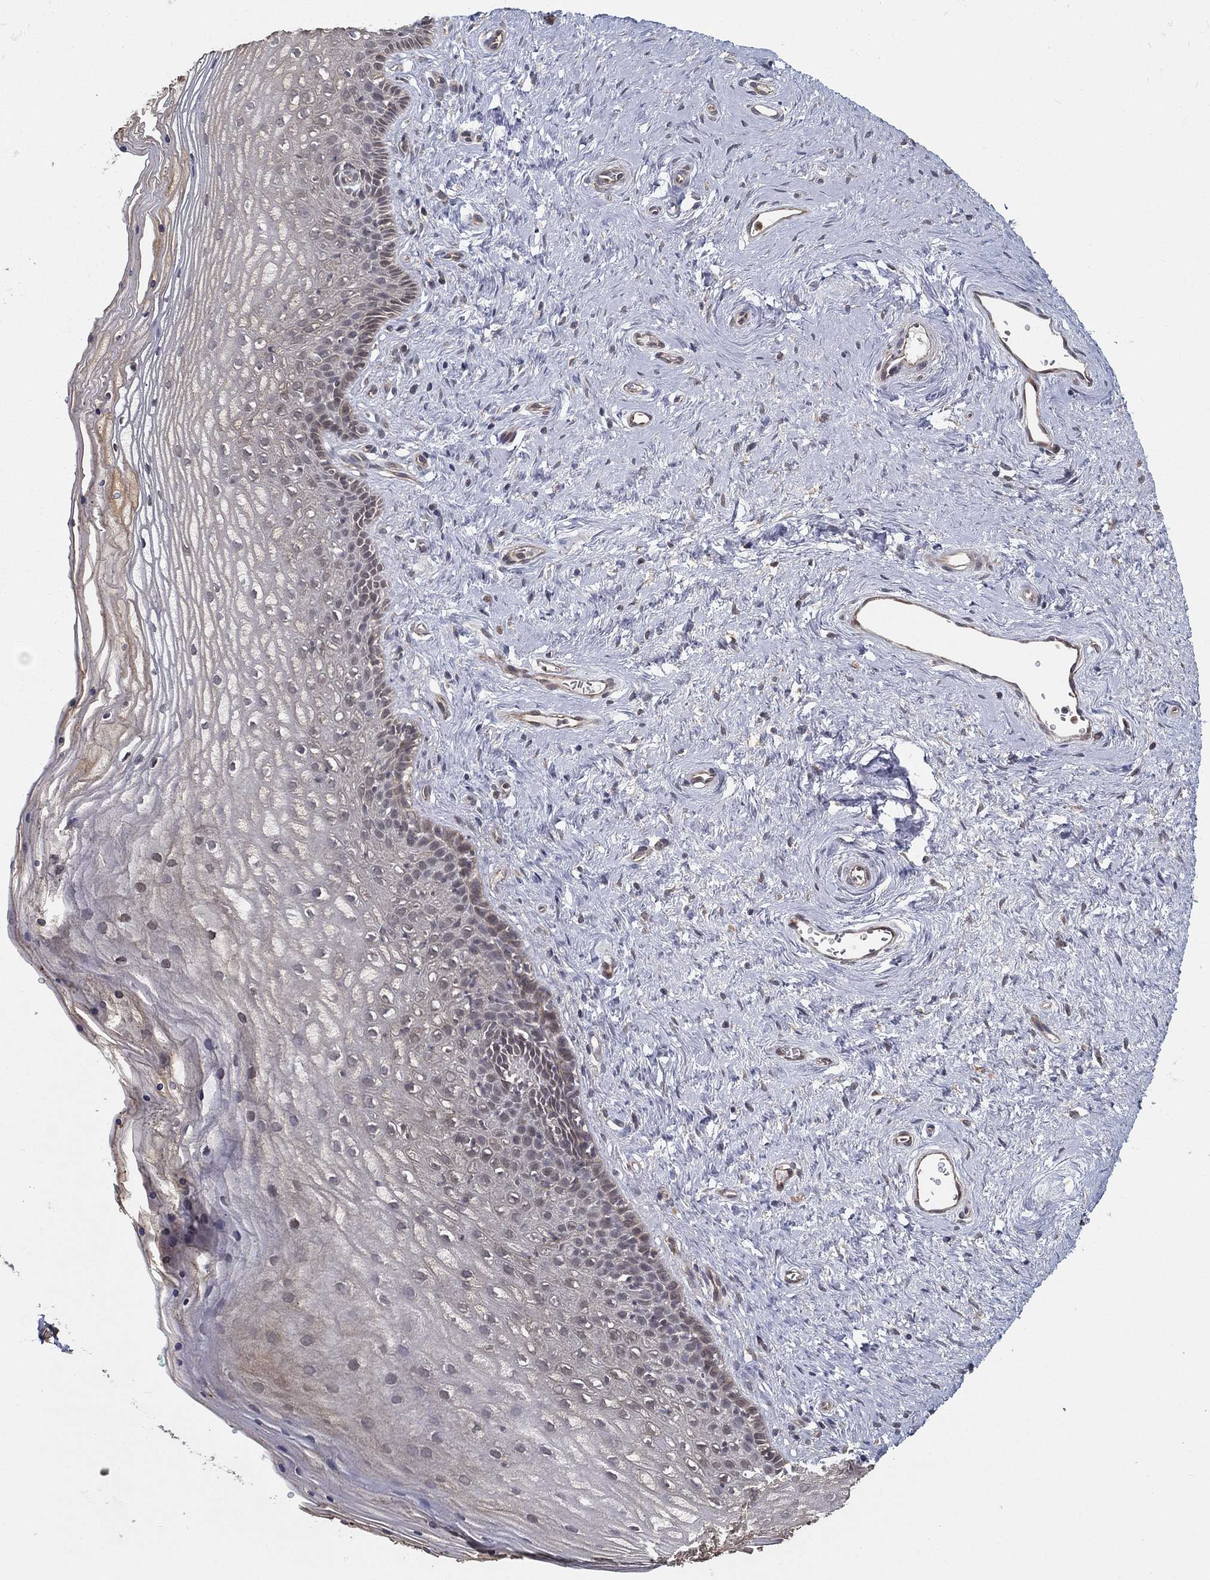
{"staining": {"intensity": "weak", "quantity": "25%-75%", "location": "cytoplasmic/membranous"}, "tissue": "vagina", "cell_type": "Squamous epithelial cells", "image_type": "normal", "snomed": [{"axis": "morphology", "description": "Normal tissue, NOS"}, {"axis": "topography", "description": "Vagina"}], "caption": "High-magnification brightfield microscopy of normal vagina stained with DAB (3,3'-diaminobenzidine) (brown) and counterstained with hematoxylin (blue). squamous epithelial cells exhibit weak cytoplasmic/membranous staining is appreciated in about25%-75% of cells. (Brightfield microscopy of DAB IHC at high magnification).", "gene": "UACA", "patient": {"sex": "female", "age": 45}}